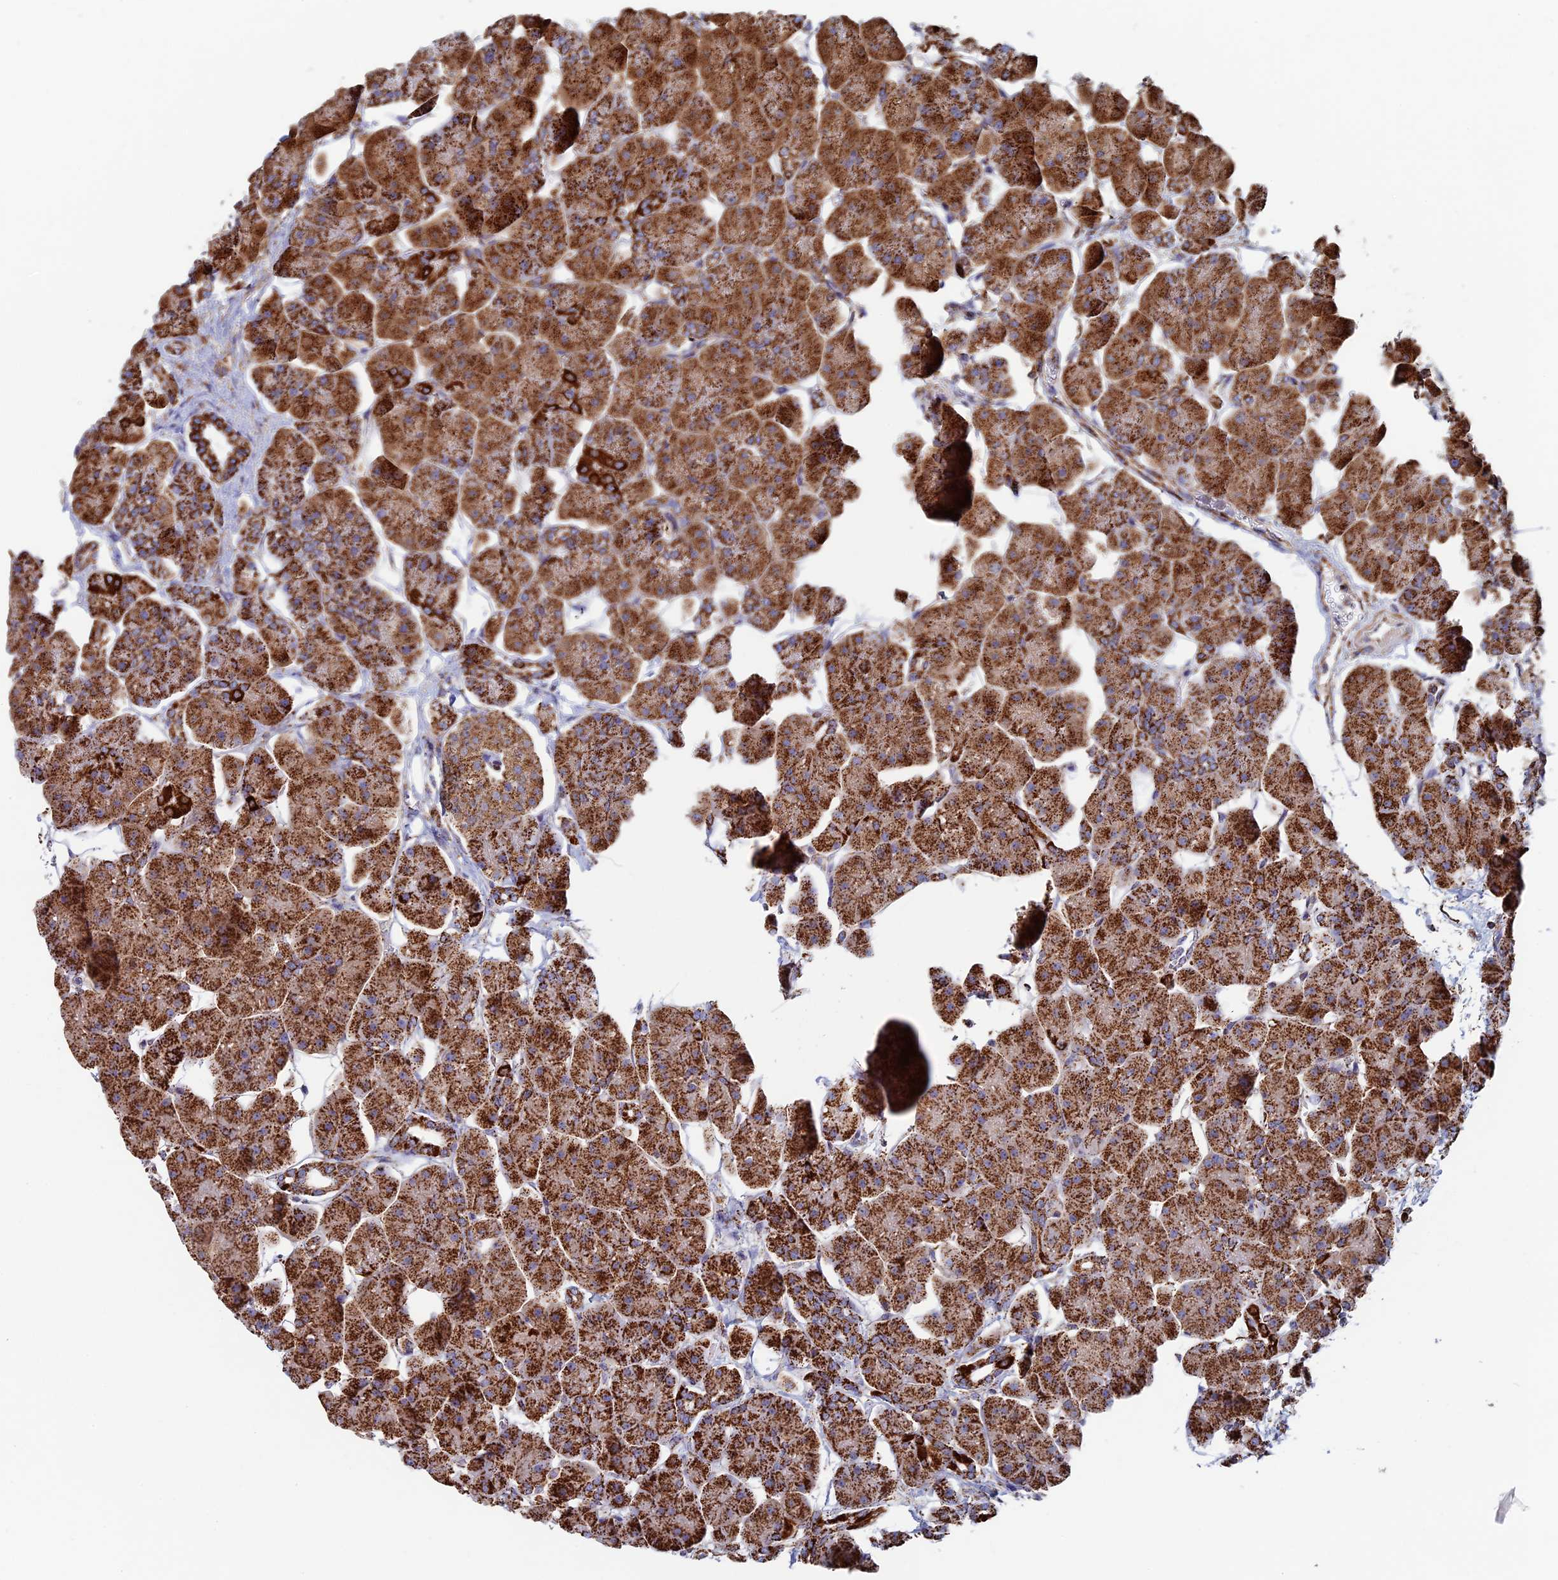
{"staining": {"intensity": "strong", "quantity": ">75%", "location": "cytoplasmic/membranous"}, "tissue": "pancreas", "cell_type": "Exocrine glandular cells", "image_type": "normal", "snomed": [{"axis": "morphology", "description": "Normal tissue, NOS"}, {"axis": "topography", "description": "Pancreas"}], "caption": "The micrograph reveals staining of normal pancreas, revealing strong cytoplasmic/membranous protein positivity (brown color) within exocrine glandular cells.", "gene": "SEC24D", "patient": {"sex": "male", "age": 66}}